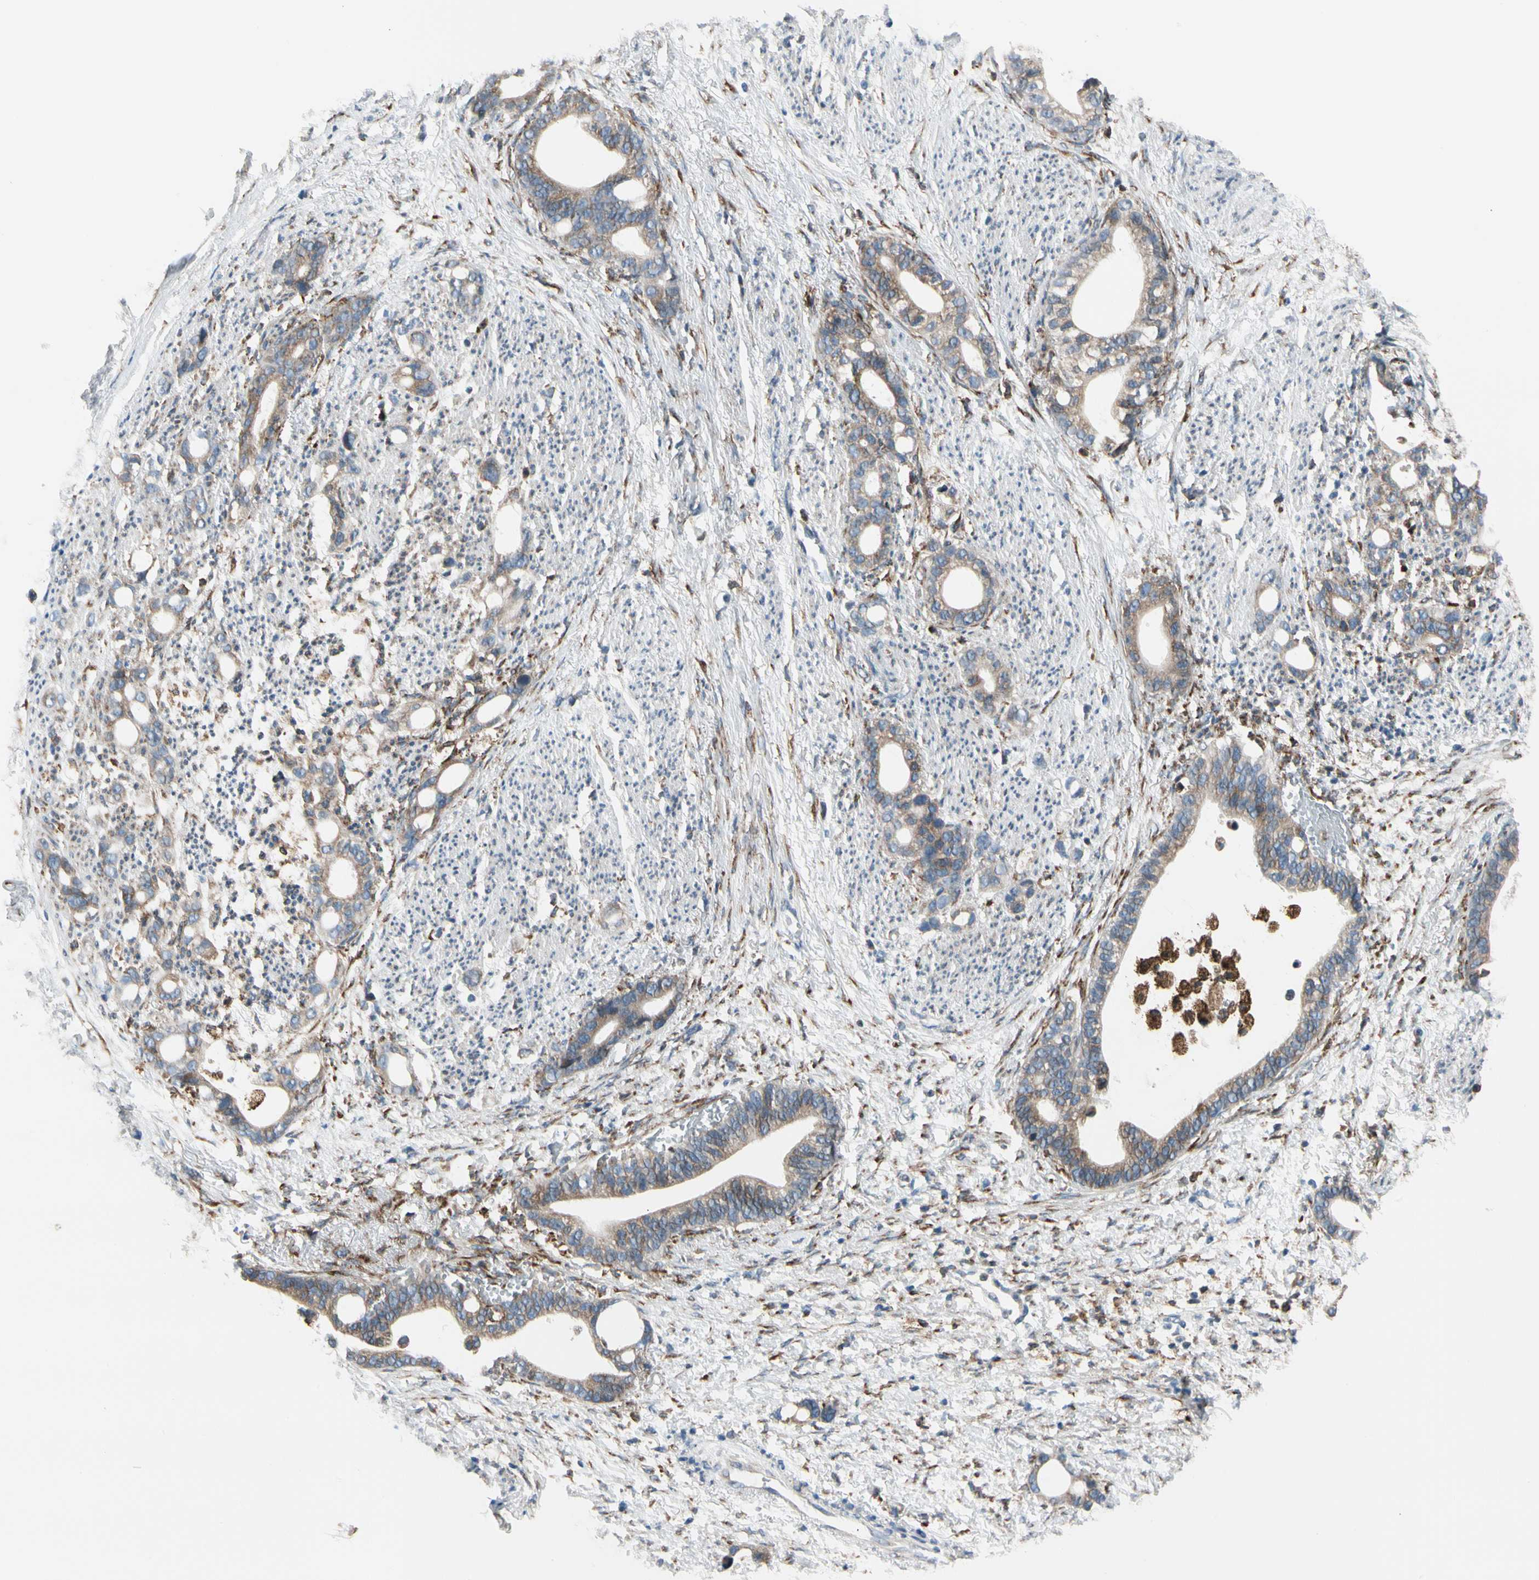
{"staining": {"intensity": "moderate", "quantity": ">75%", "location": "cytoplasmic/membranous"}, "tissue": "stomach cancer", "cell_type": "Tumor cells", "image_type": "cancer", "snomed": [{"axis": "morphology", "description": "Adenocarcinoma, NOS"}, {"axis": "topography", "description": "Stomach"}], "caption": "Immunohistochemical staining of stomach cancer (adenocarcinoma) demonstrates medium levels of moderate cytoplasmic/membranous protein positivity in approximately >75% of tumor cells. Immunohistochemistry (ihc) stains the protein in brown and the nuclei are stained blue.", "gene": "LRPAP1", "patient": {"sex": "female", "age": 75}}